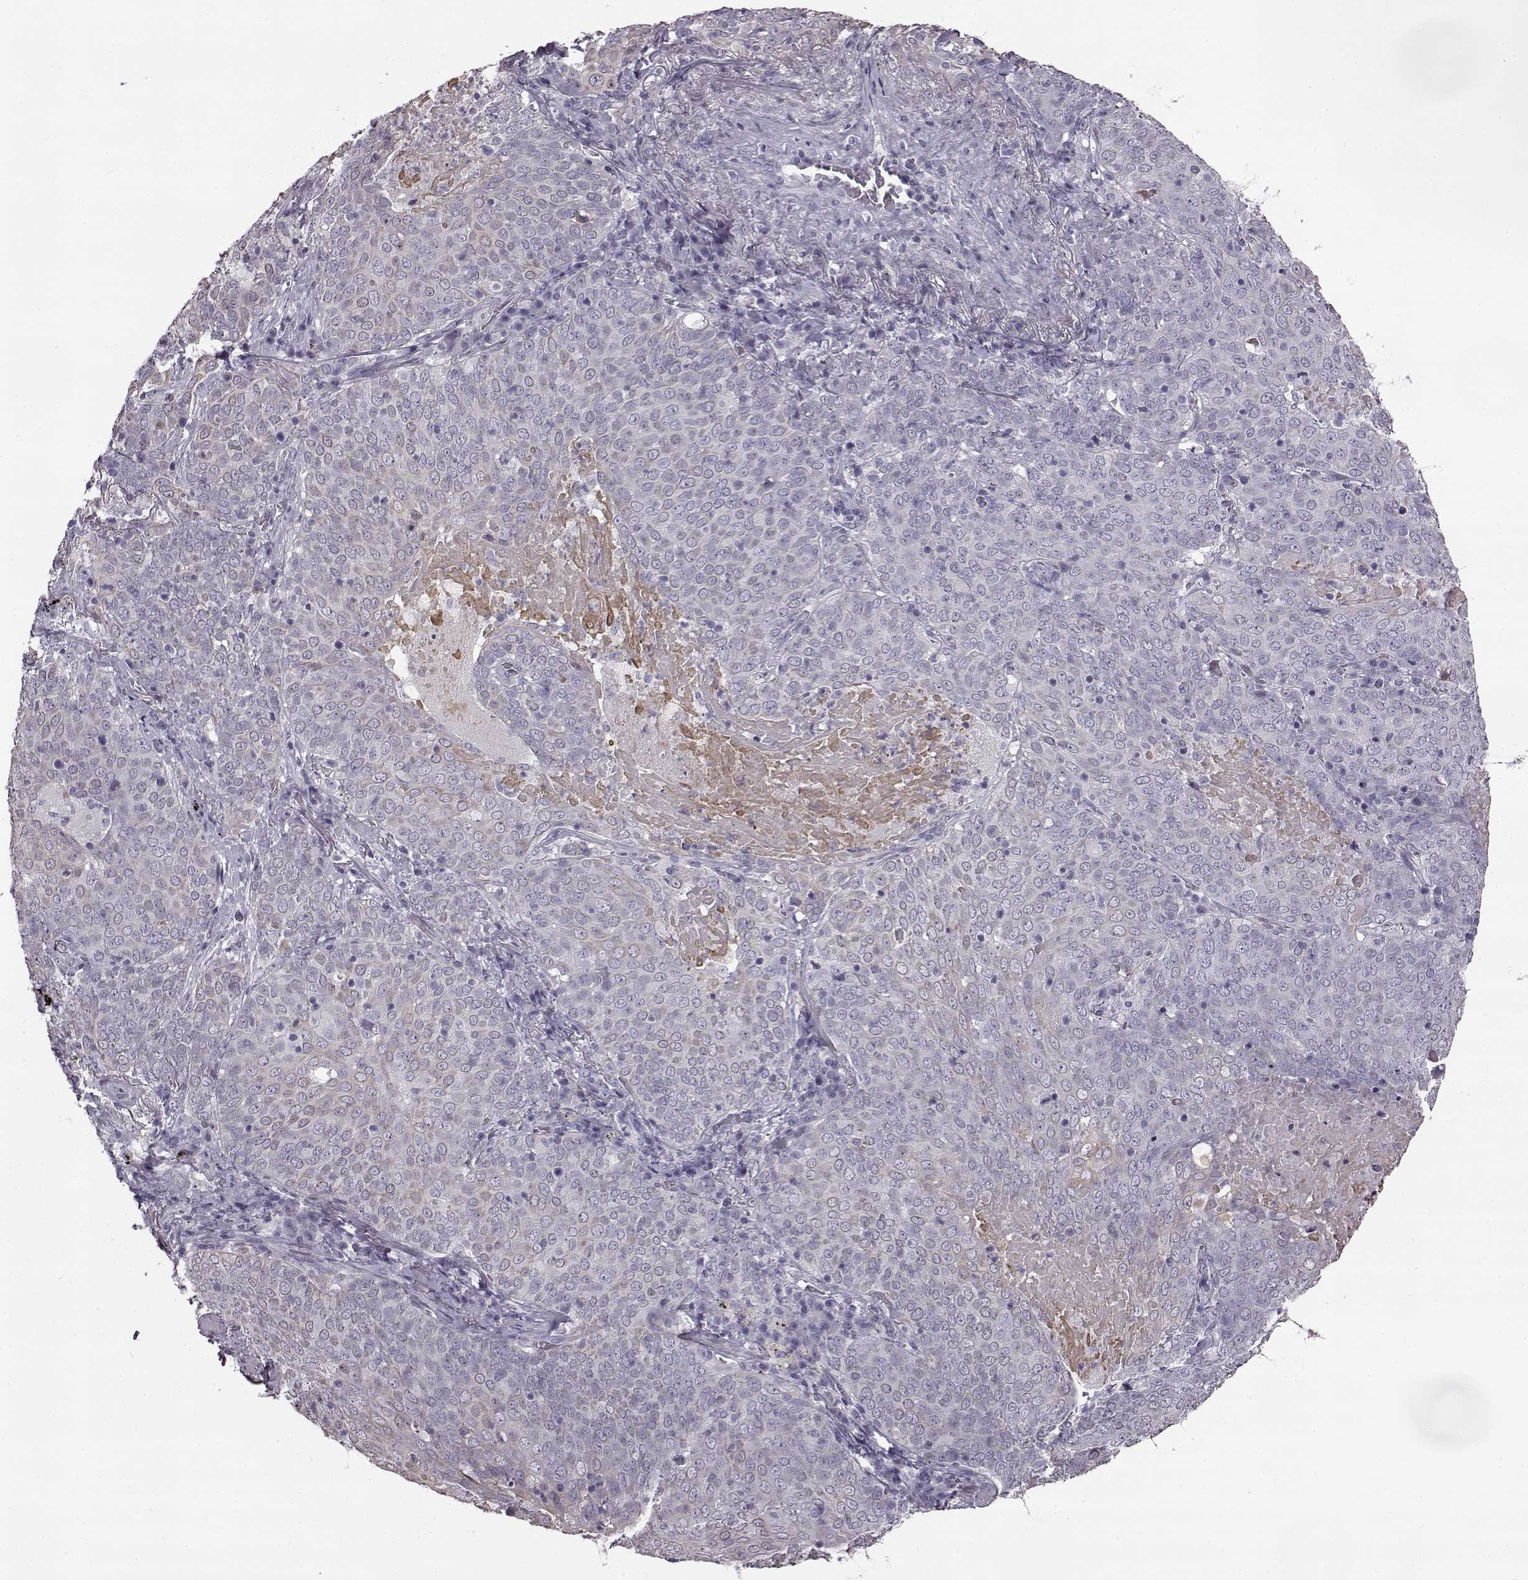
{"staining": {"intensity": "negative", "quantity": "none", "location": "none"}, "tissue": "lung cancer", "cell_type": "Tumor cells", "image_type": "cancer", "snomed": [{"axis": "morphology", "description": "Squamous cell carcinoma, NOS"}, {"axis": "topography", "description": "Lung"}], "caption": "Immunohistochemistry photomicrograph of neoplastic tissue: squamous cell carcinoma (lung) stained with DAB demonstrates no significant protein staining in tumor cells.", "gene": "ODAD4", "patient": {"sex": "male", "age": 82}}